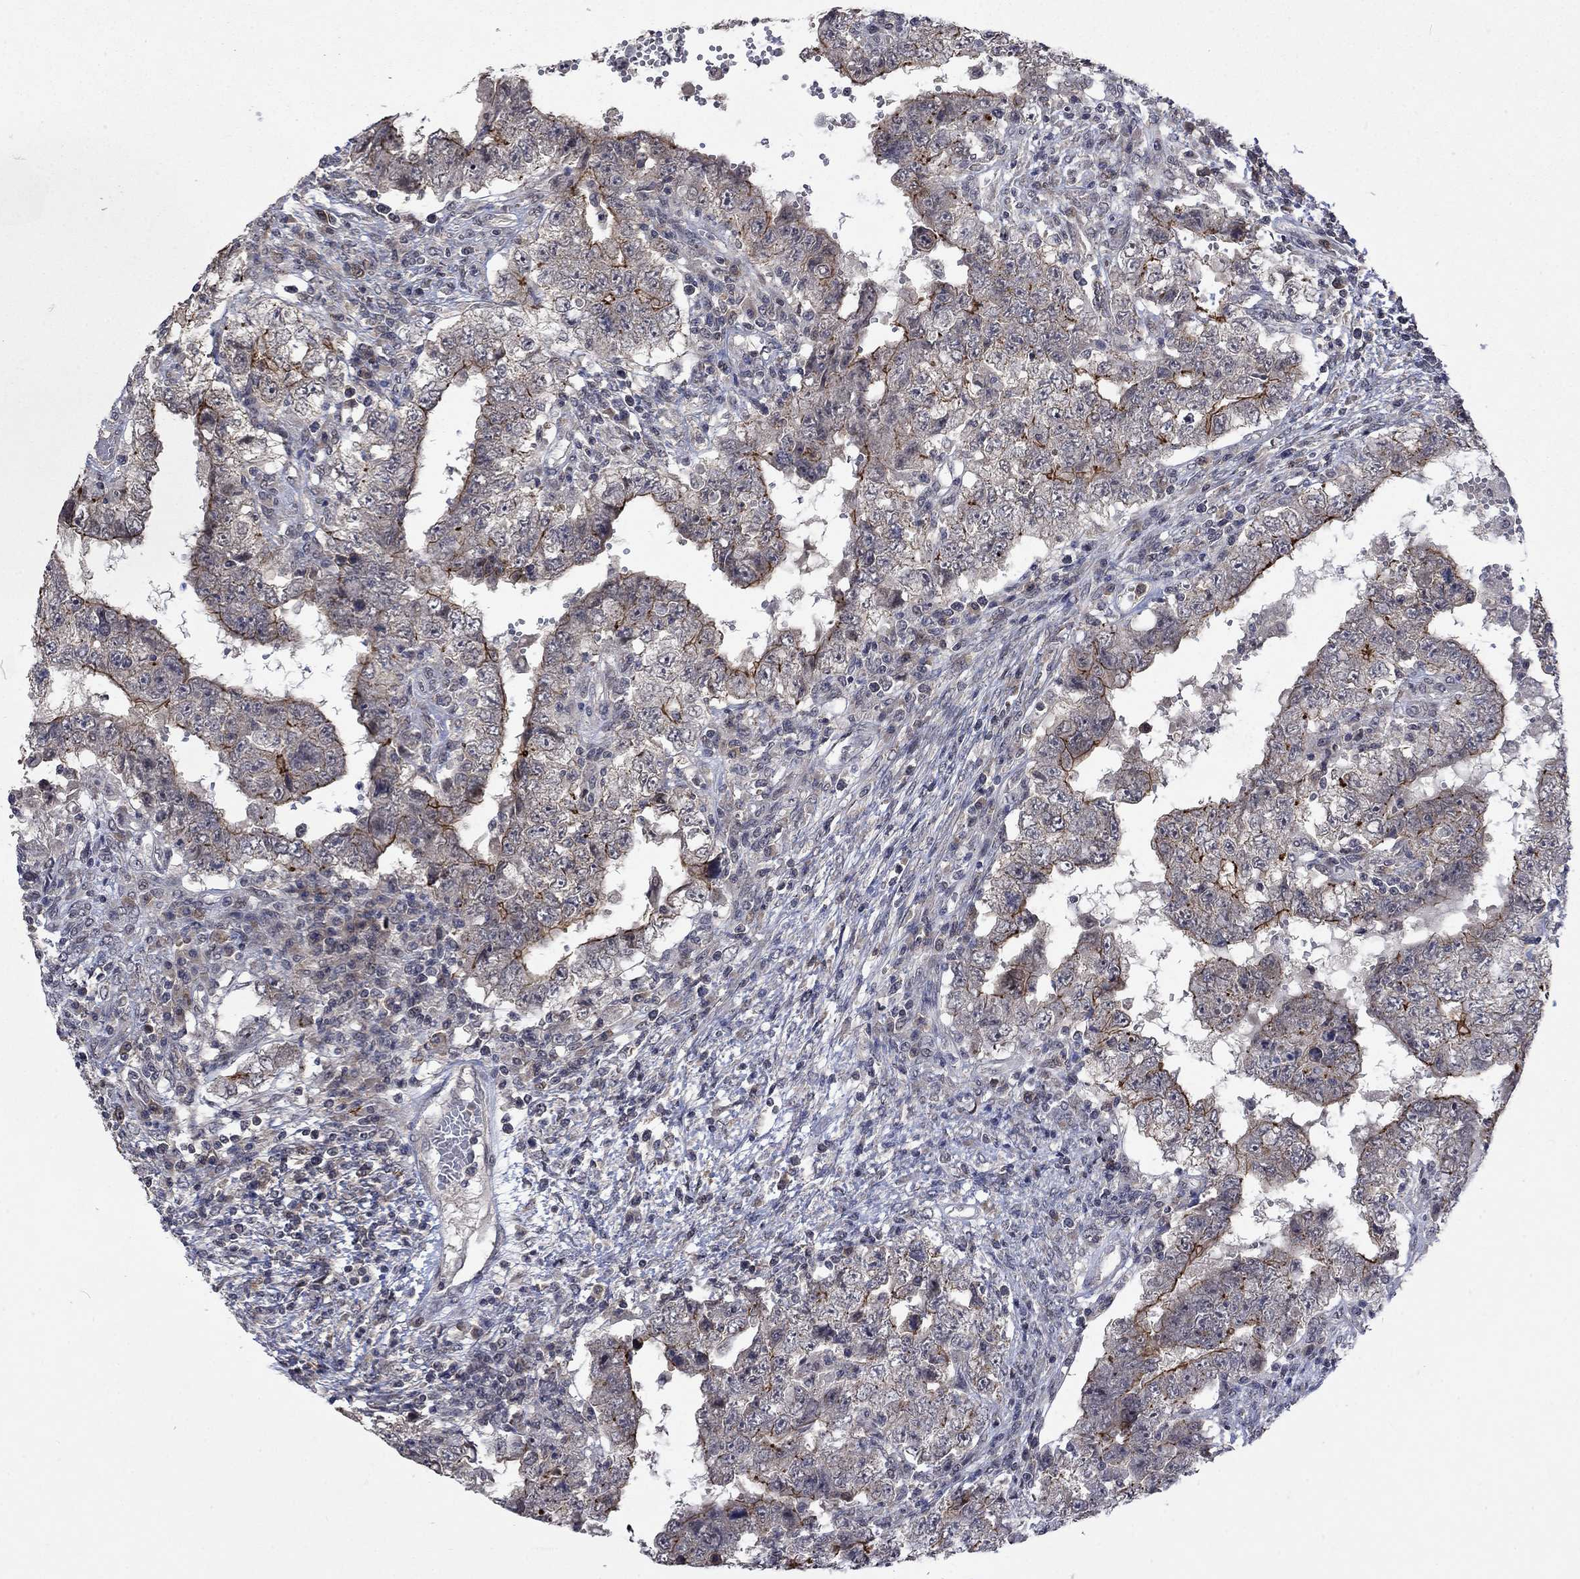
{"staining": {"intensity": "strong", "quantity": "<25%", "location": "cytoplasmic/membranous"}, "tissue": "testis cancer", "cell_type": "Tumor cells", "image_type": "cancer", "snomed": [{"axis": "morphology", "description": "Carcinoma, Embryonal, NOS"}, {"axis": "topography", "description": "Testis"}], "caption": "Protein analysis of testis cancer tissue demonstrates strong cytoplasmic/membranous positivity in approximately <25% of tumor cells.", "gene": "PPP1R9A", "patient": {"sex": "male", "age": 26}}